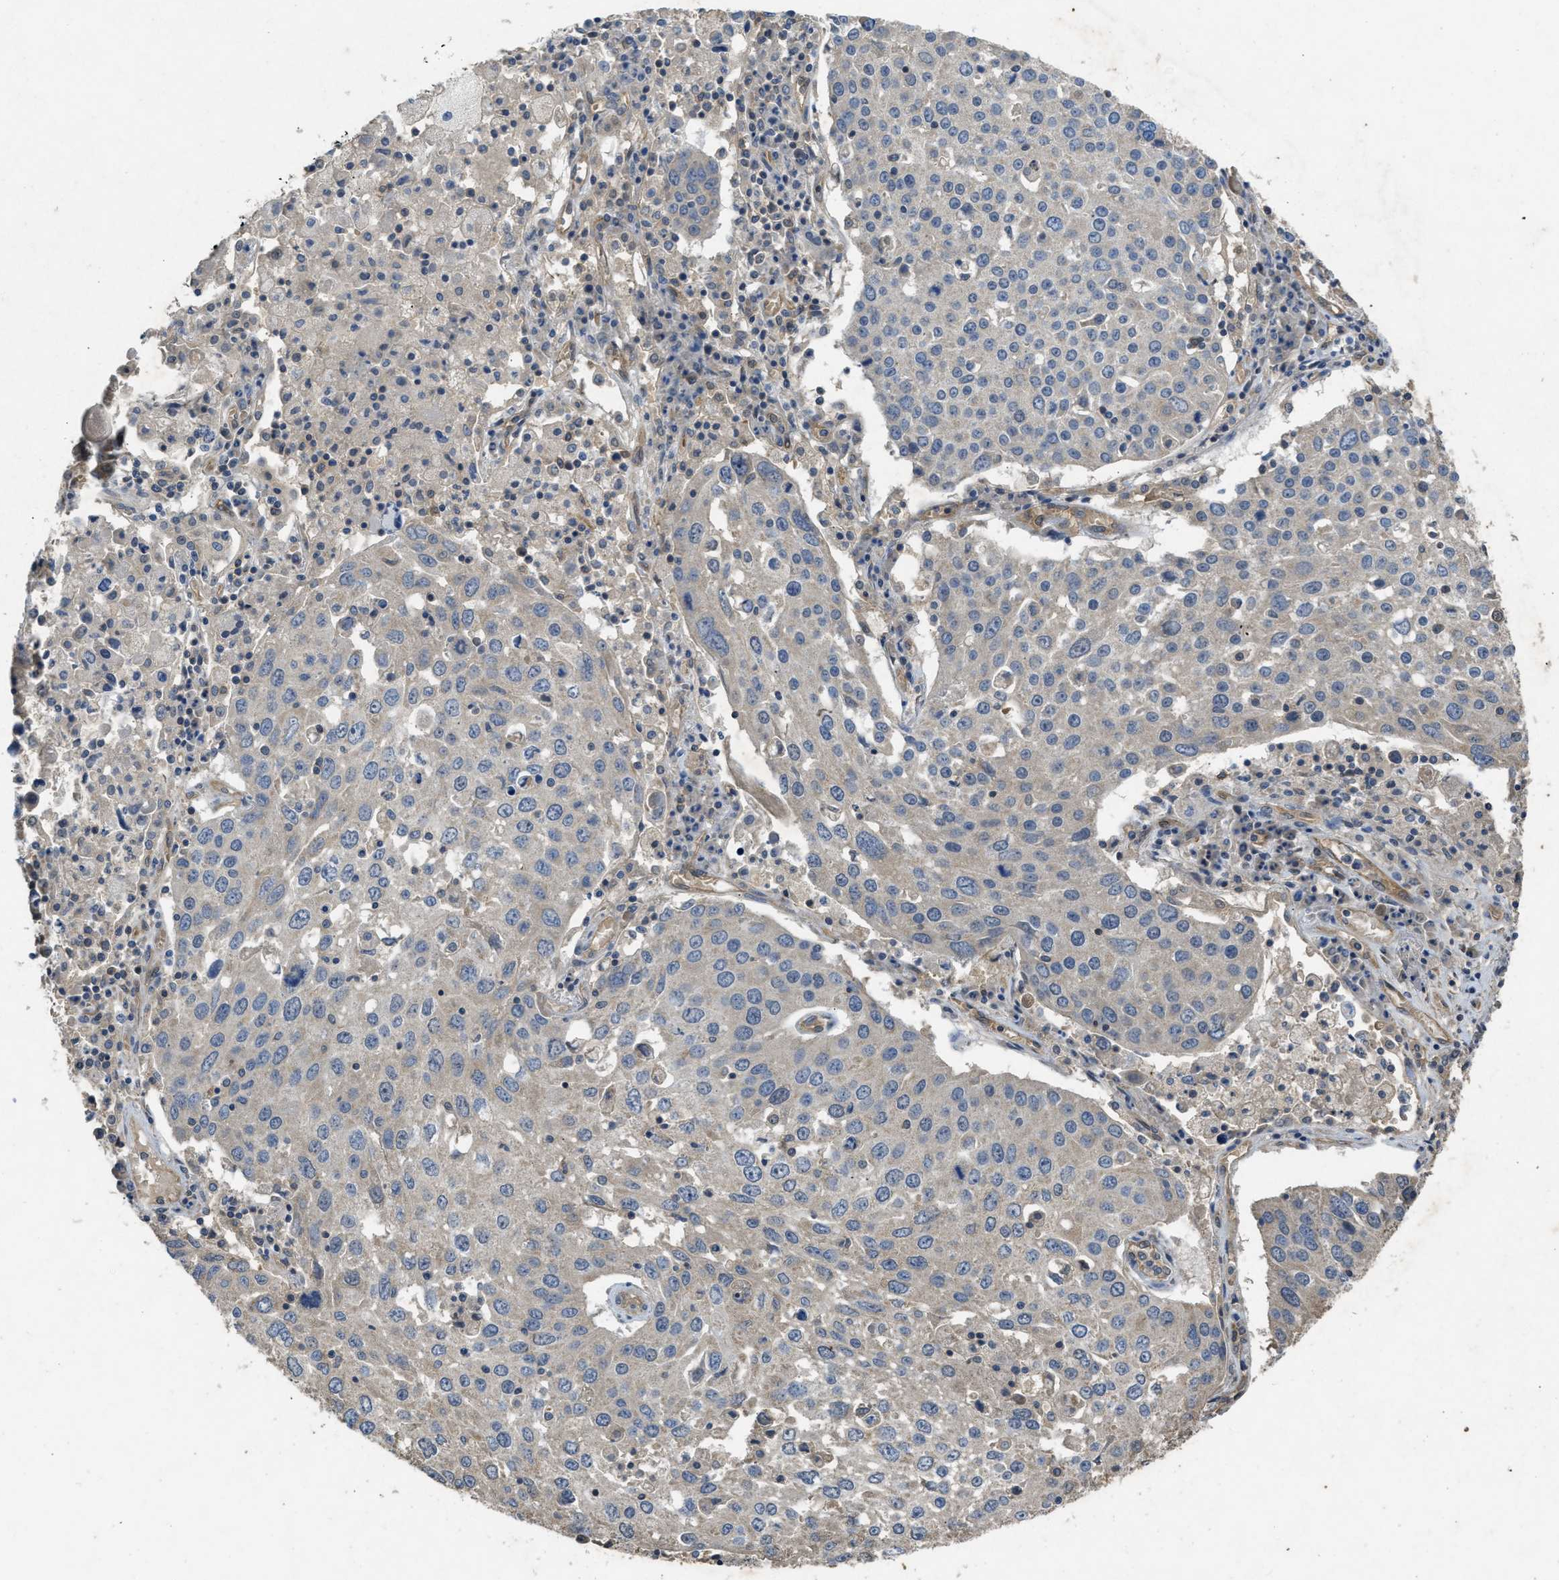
{"staining": {"intensity": "negative", "quantity": "none", "location": "none"}, "tissue": "lung cancer", "cell_type": "Tumor cells", "image_type": "cancer", "snomed": [{"axis": "morphology", "description": "Squamous cell carcinoma, NOS"}, {"axis": "topography", "description": "Lung"}], "caption": "There is no significant positivity in tumor cells of squamous cell carcinoma (lung).", "gene": "PPP3CA", "patient": {"sex": "male", "age": 65}}